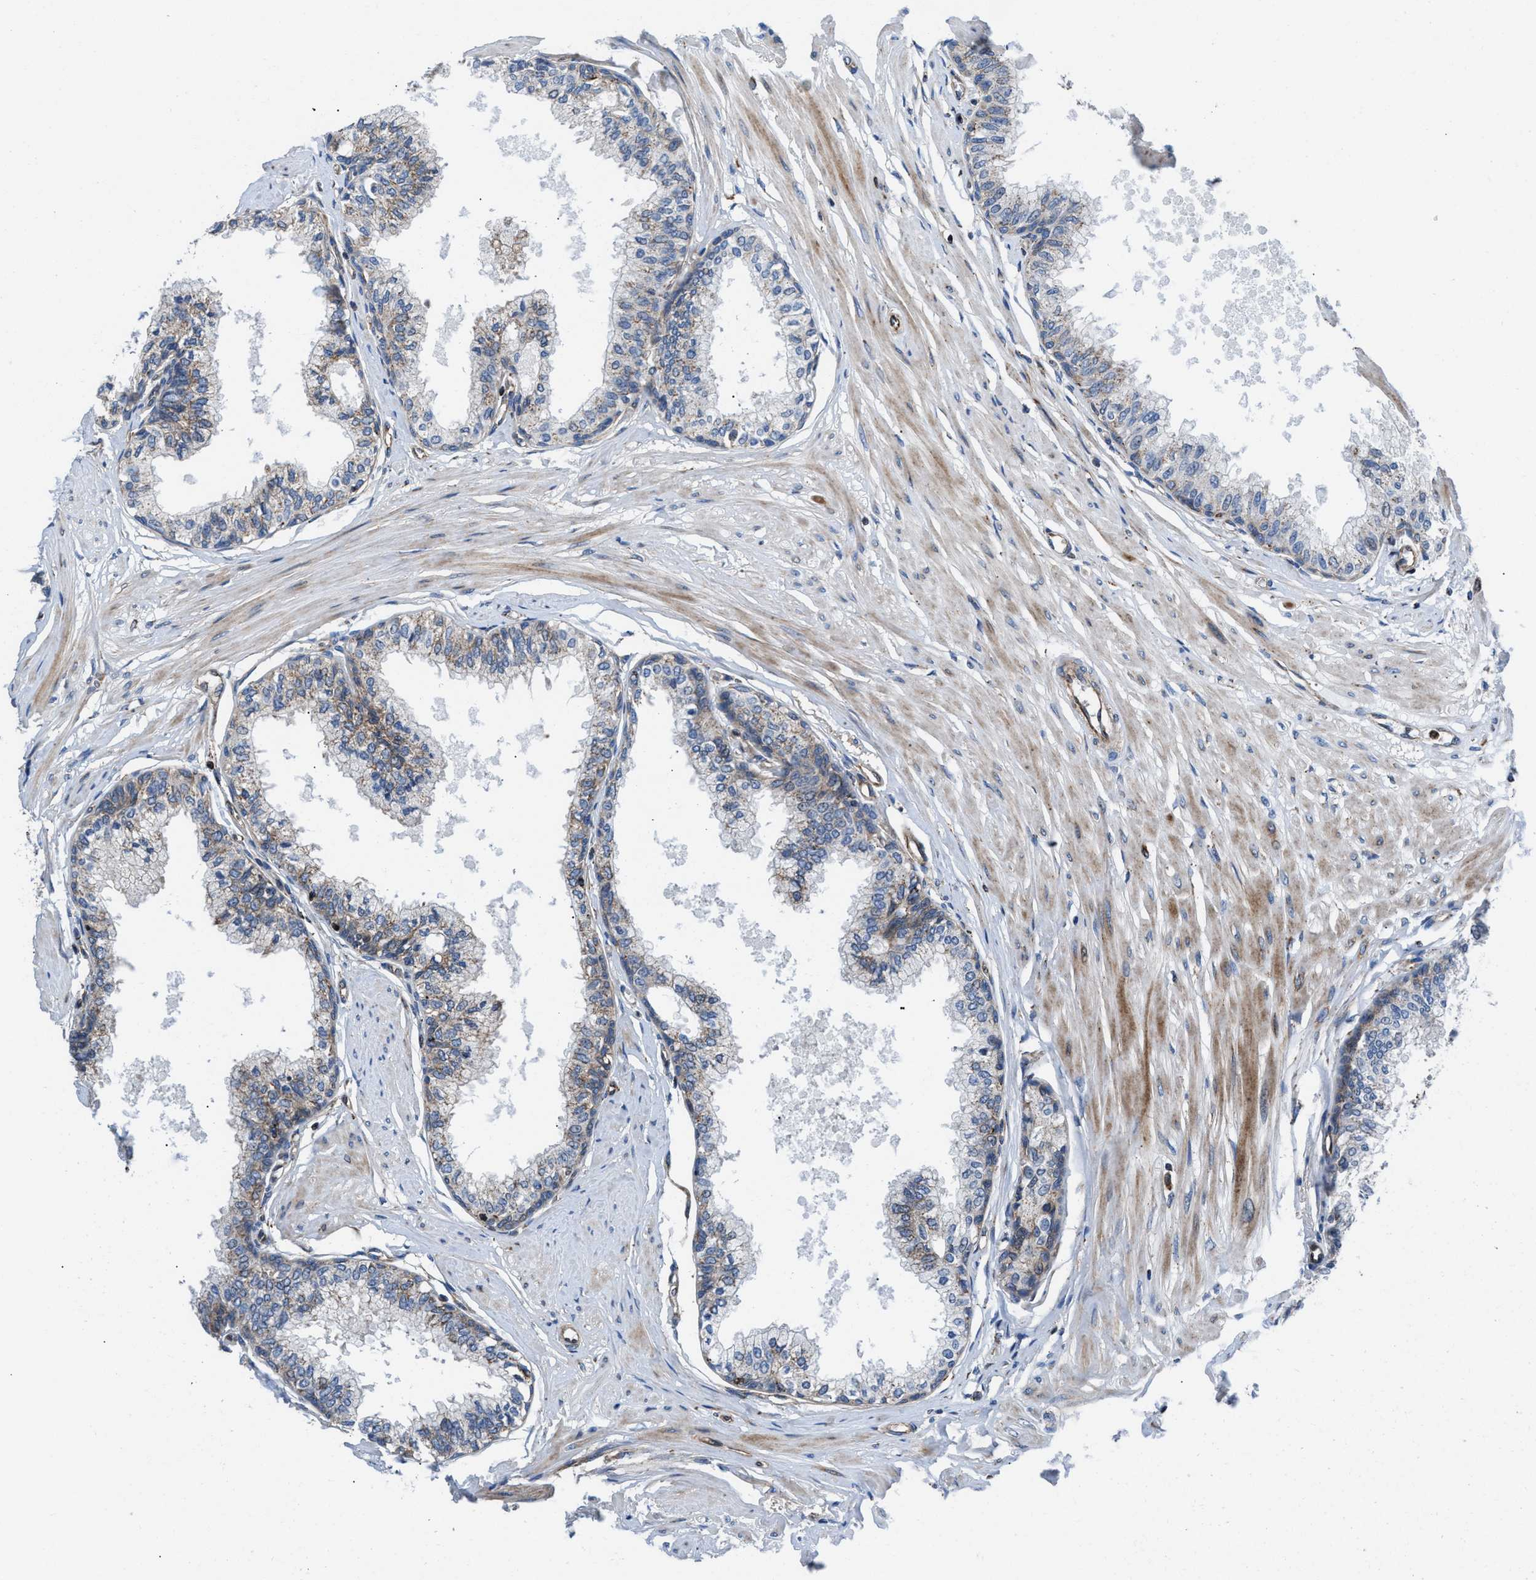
{"staining": {"intensity": "strong", "quantity": "25%-75%", "location": "cytoplasmic/membranous"}, "tissue": "seminal vesicle", "cell_type": "Glandular cells", "image_type": "normal", "snomed": [{"axis": "morphology", "description": "Normal tissue, NOS"}, {"axis": "topography", "description": "Prostate"}, {"axis": "topography", "description": "Seminal veicle"}], "caption": "This photomicrograph reveals unremarkable seminal vesicle stained with immunohistochemistry to label a protein in brown. The cytoplasmic/membranous of glandular cells show strong positivity for the protein. Nuclei are counter-stained blue.", "gene": "PRR15L", "patient": {"sex": "male", "age": 60}}